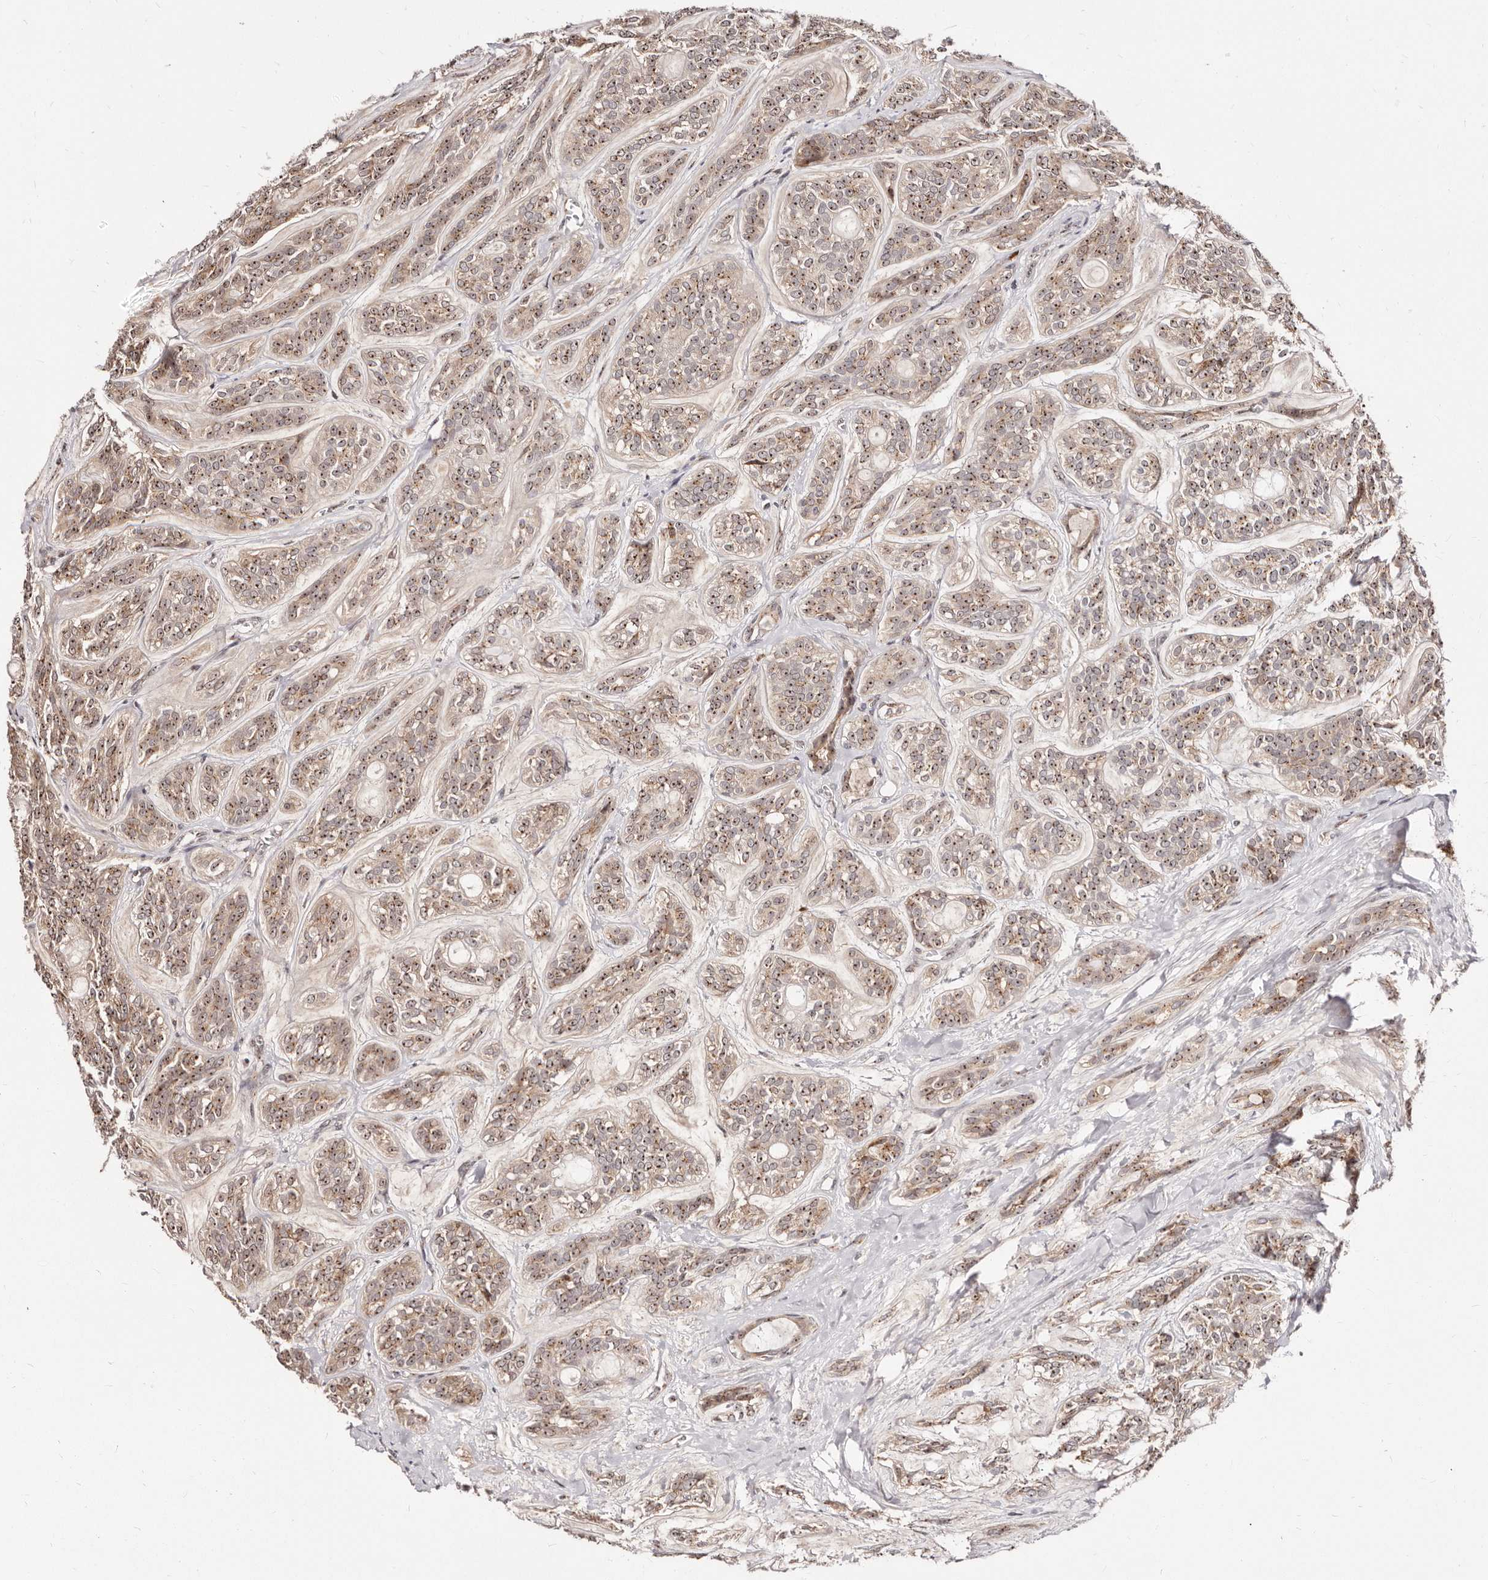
{"staining": {"intensity": "moderate", "quantity": ">75%", "location": "cytoplasmic/membranous,nuclear"}, "tissue": "head and neck cancer", "cell_type": "Tumor cells", "image_type": "cancer", "snomed": [{"axis": "morphology", "description": "Adenocarcinoma, NOS"}, {"axis": "topography", "description": "Head-Neck"}], "caption": "Adenocarcinoma (head and neck) stained with a brown dye shows moderate cytoplasmic/membranous and nuclear positive positivity in approximately >75% of tumor cells.", "gene": "APOL6", "patient": {"sex": "male", "age": 66}}